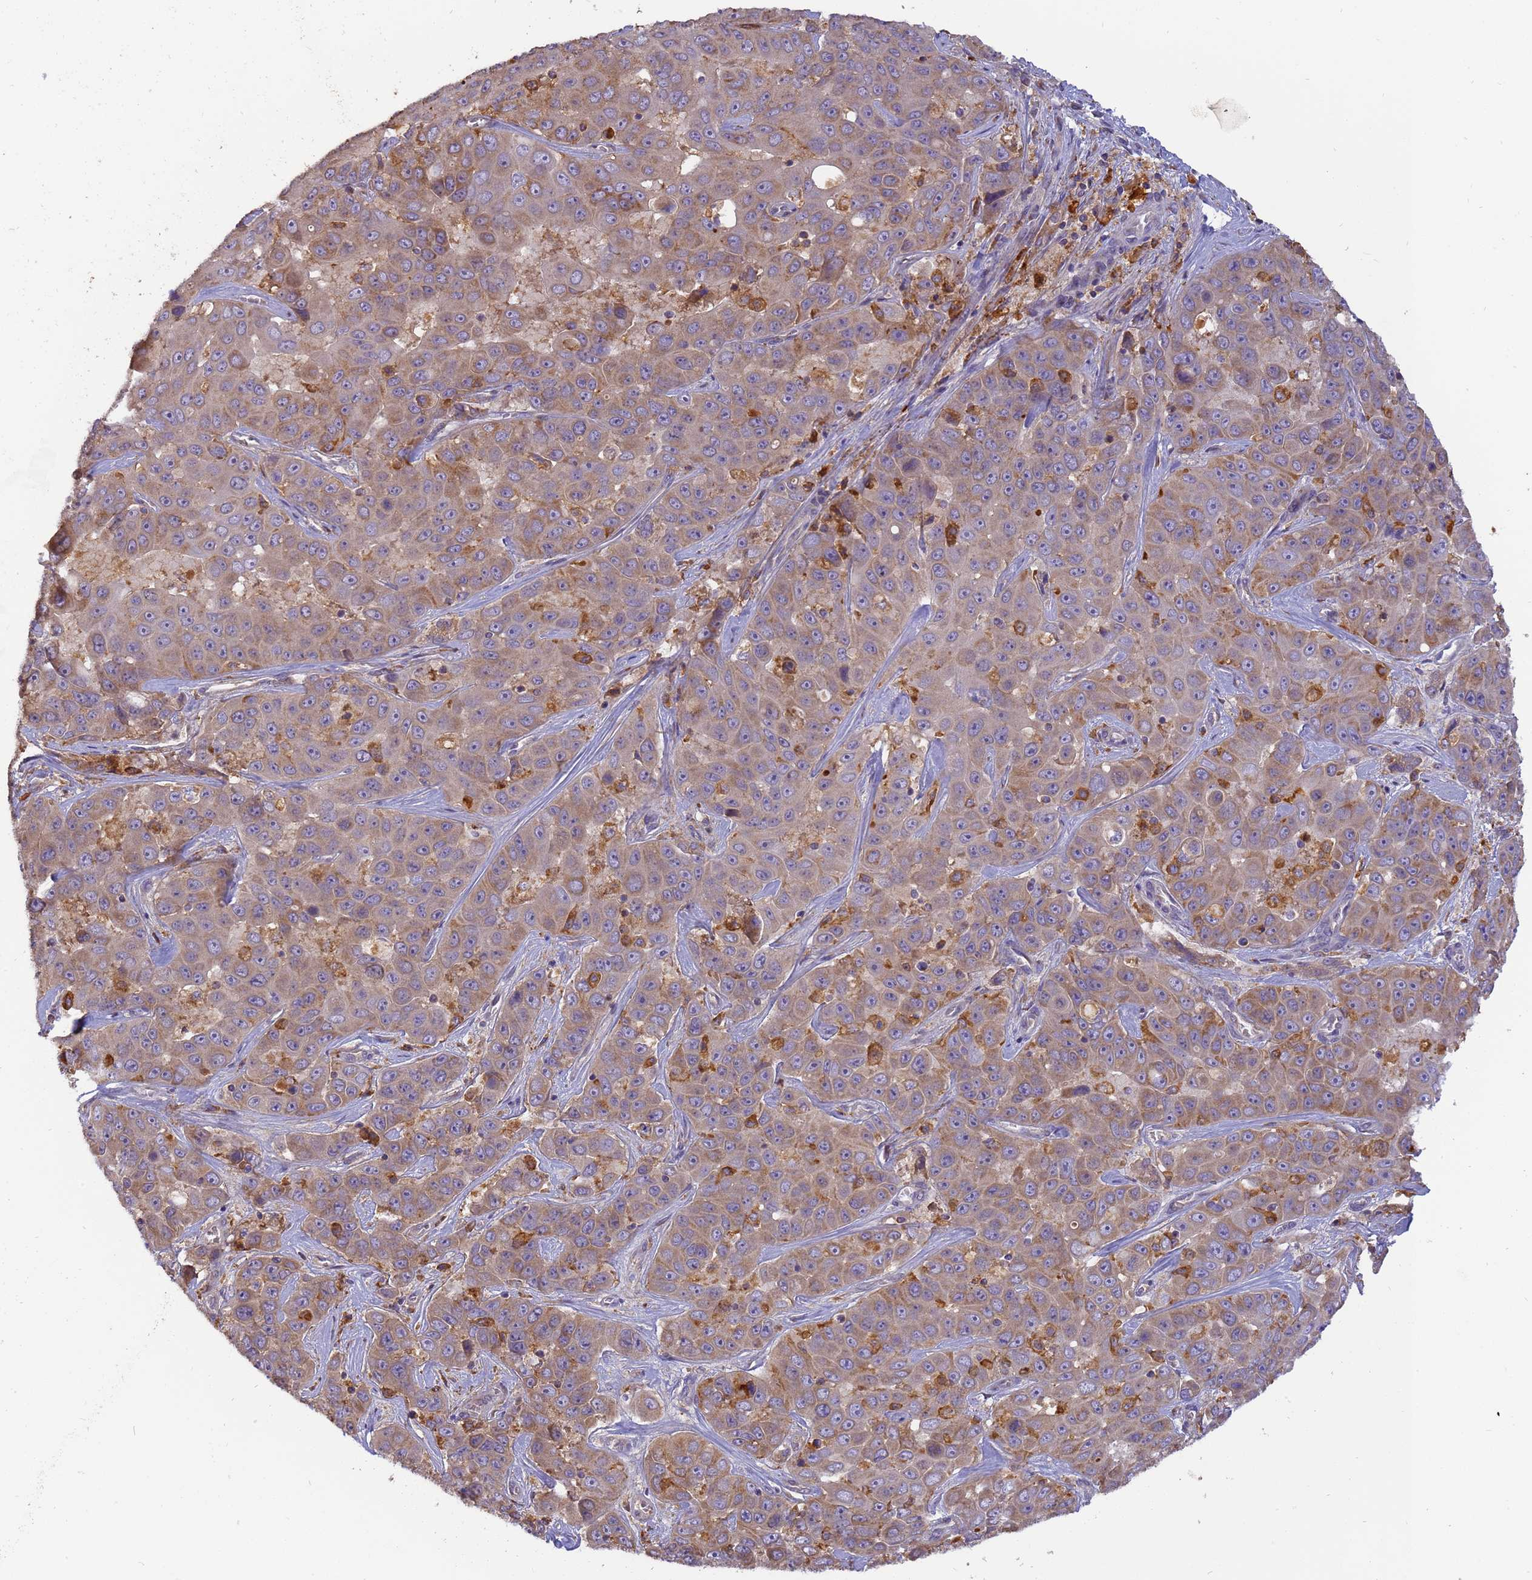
{"staining": {"intensity": "moderate", "quantity": "25%-75%", "location": "cytoplasmic/membranous"}, "tissue": "liver cancer", "cell_type": "Tumor cells", "image_type": "cancer", "snomed": [{"axis": "morphology", "description": "Cholangiocarcinoma"}, {"axis": "topography", "description": "Liver"}], "caption": "The photomicrograph reveals a brown stain indicating the presence of a protein in the cytoplasmic/membranous of tumor cells in liver cancer.", "gene": "M6PR", "patient": {"sex": "female", "age": 52}}